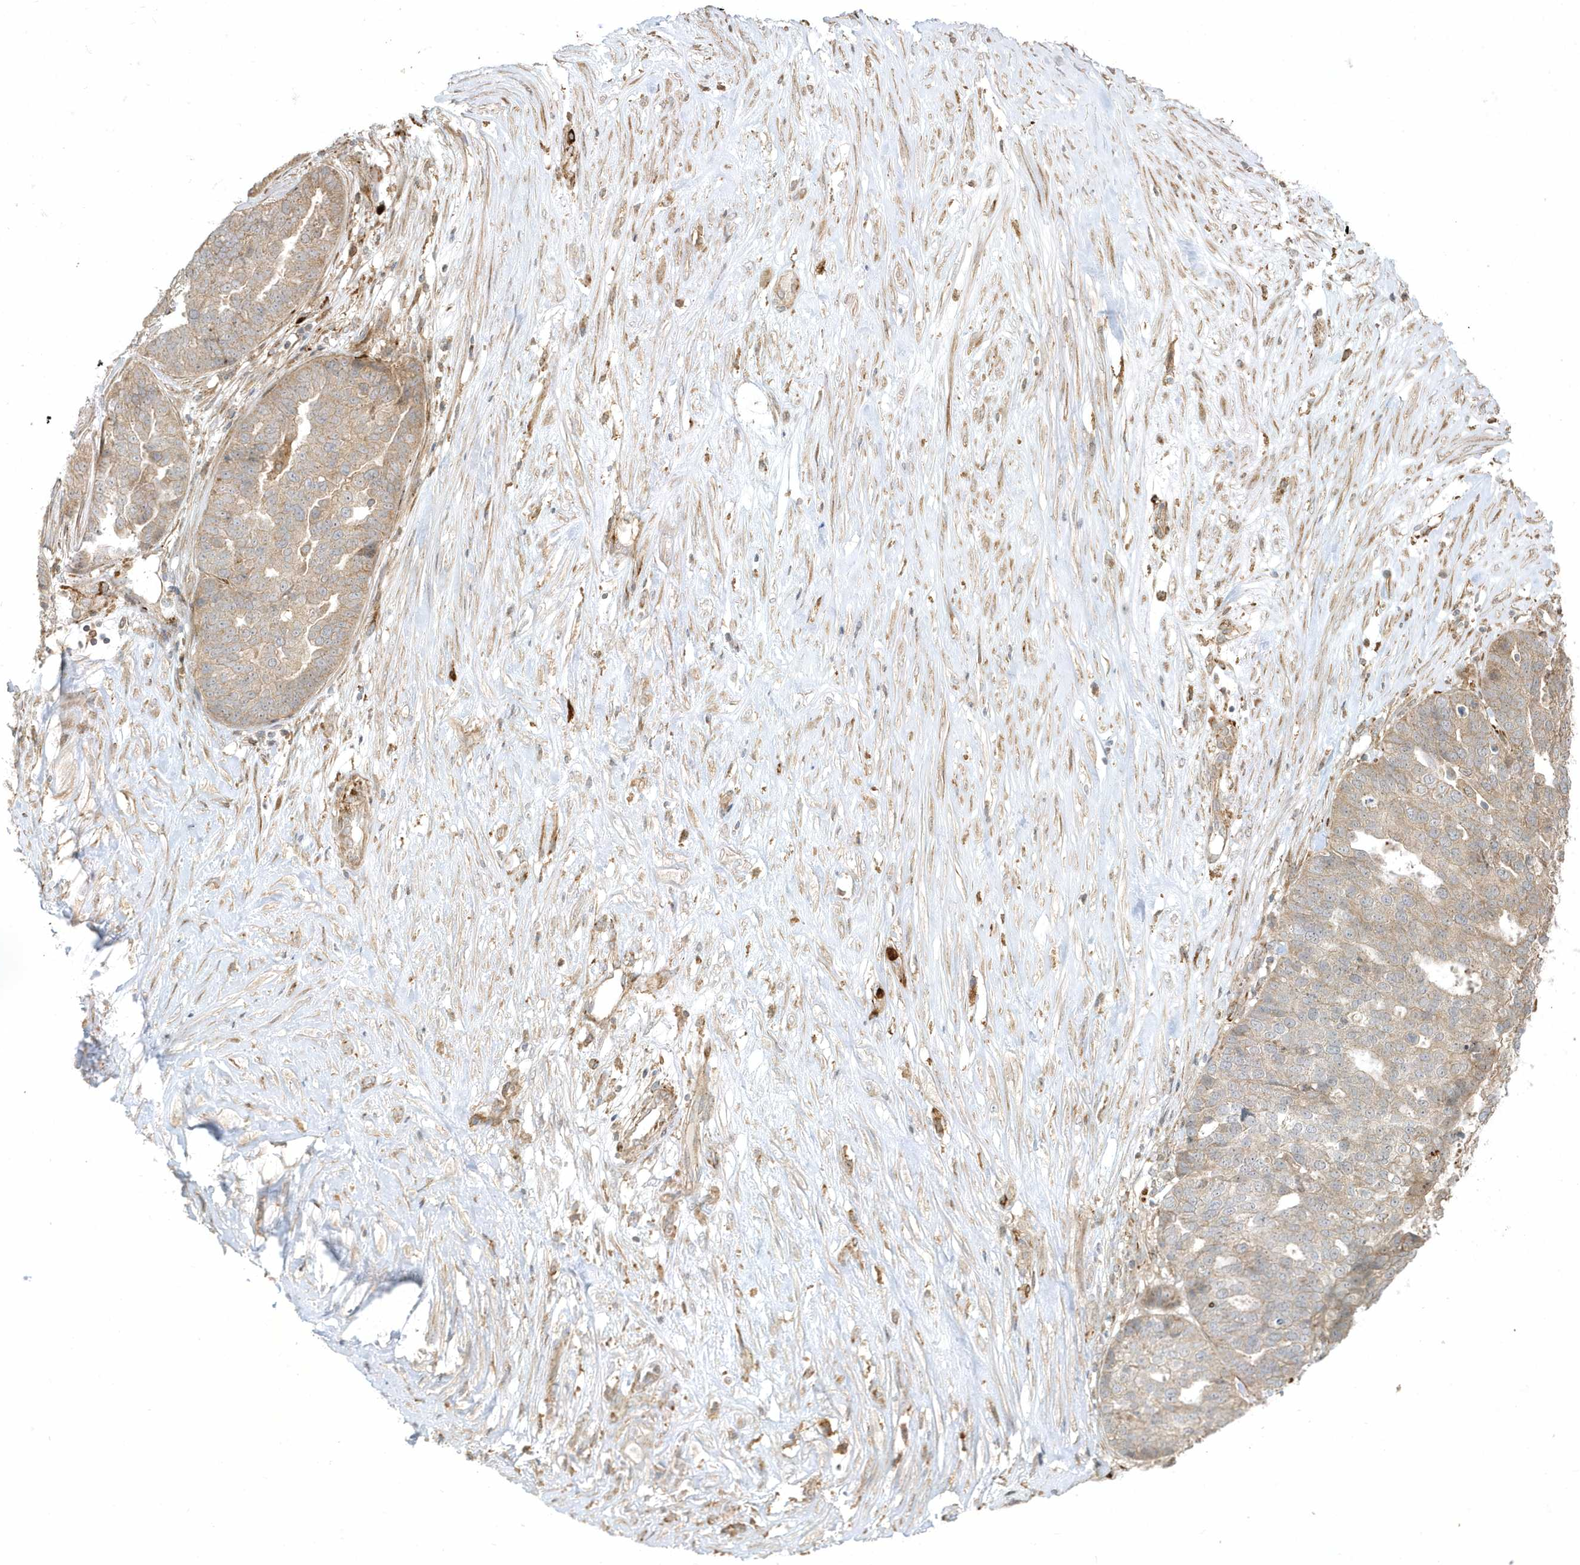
{"staining": {"intensity": "weak", "quantity": "25%-75%", "location": "cytoplasmic/membranous"}, "tissue": "ovarian cancer", "cell_type": "Tumor cells", "image_type": "cancer", "snomed": [{"axis": "morphology", "description": "Cystadenocarcinoma, serous, NOS"}, {"axis": "topography", "description": "Ovary"}], "caption": "A micrograph showing weak cytoplasmic/membranous expression in about 25%-75% of tumor cells in ovarian cancer, as visualized by brown immunohistochemical staining.", "gene": "IFT57", "patient": {"sex": "female", "age": 59}}